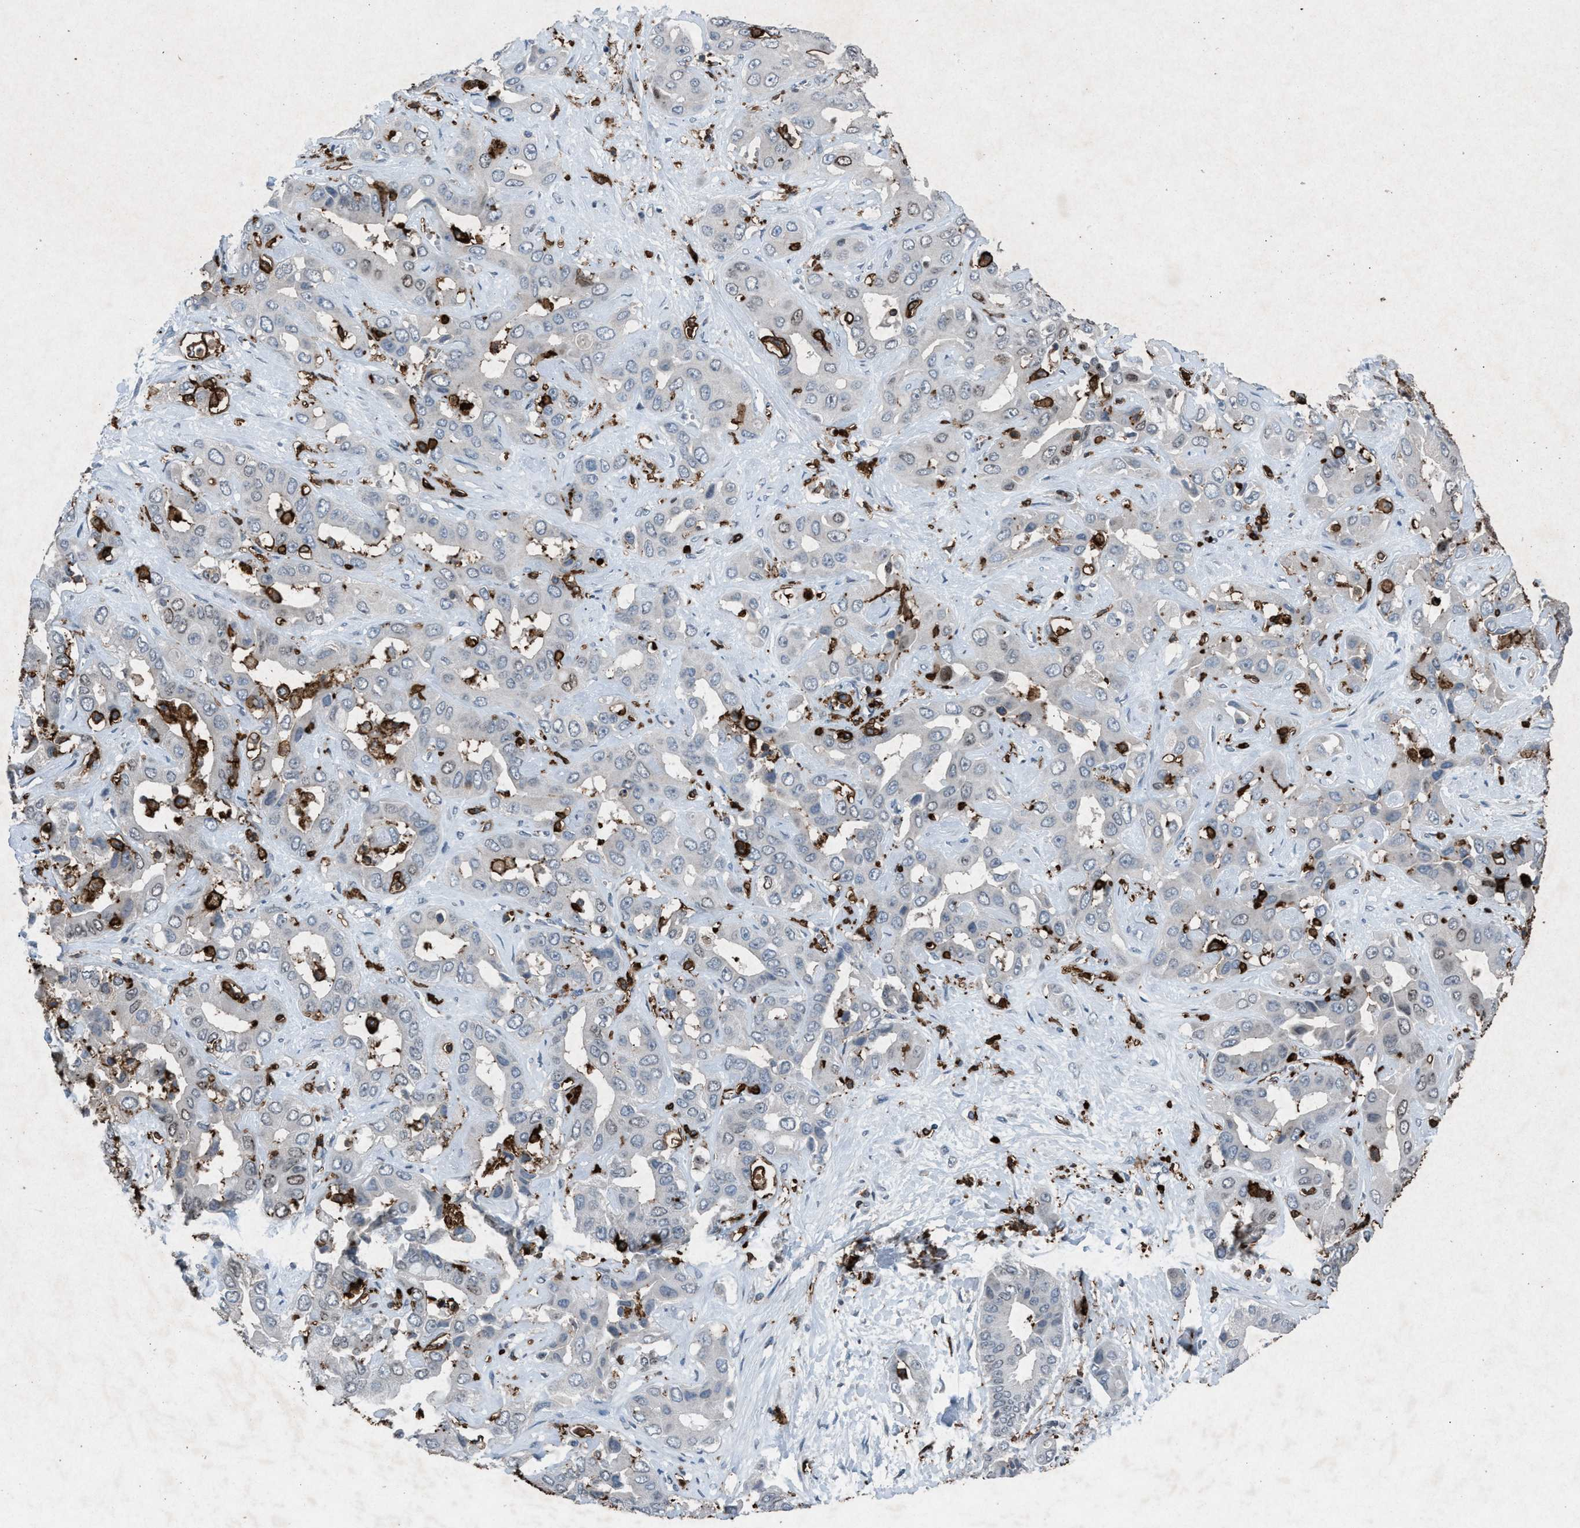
{"staining": {"intensity": "negative", "quantity": "none", "location": "none"}, "tissue": "liver cancer", "cell_type": "Tumor cells", "image_type": "cancer", "snomed": [{"axis": "morphology", "description": "Cholangiocarcinoma"}, {"axis": "topography", "description": "Liver"}], "caption": "High power microscopy image of an IHC image of cholangiocarcinoma (liver), revealing no significant staining in tumor cells.", "gene": "FCER1G", "patient": {"sex": "female", "age": 52}}